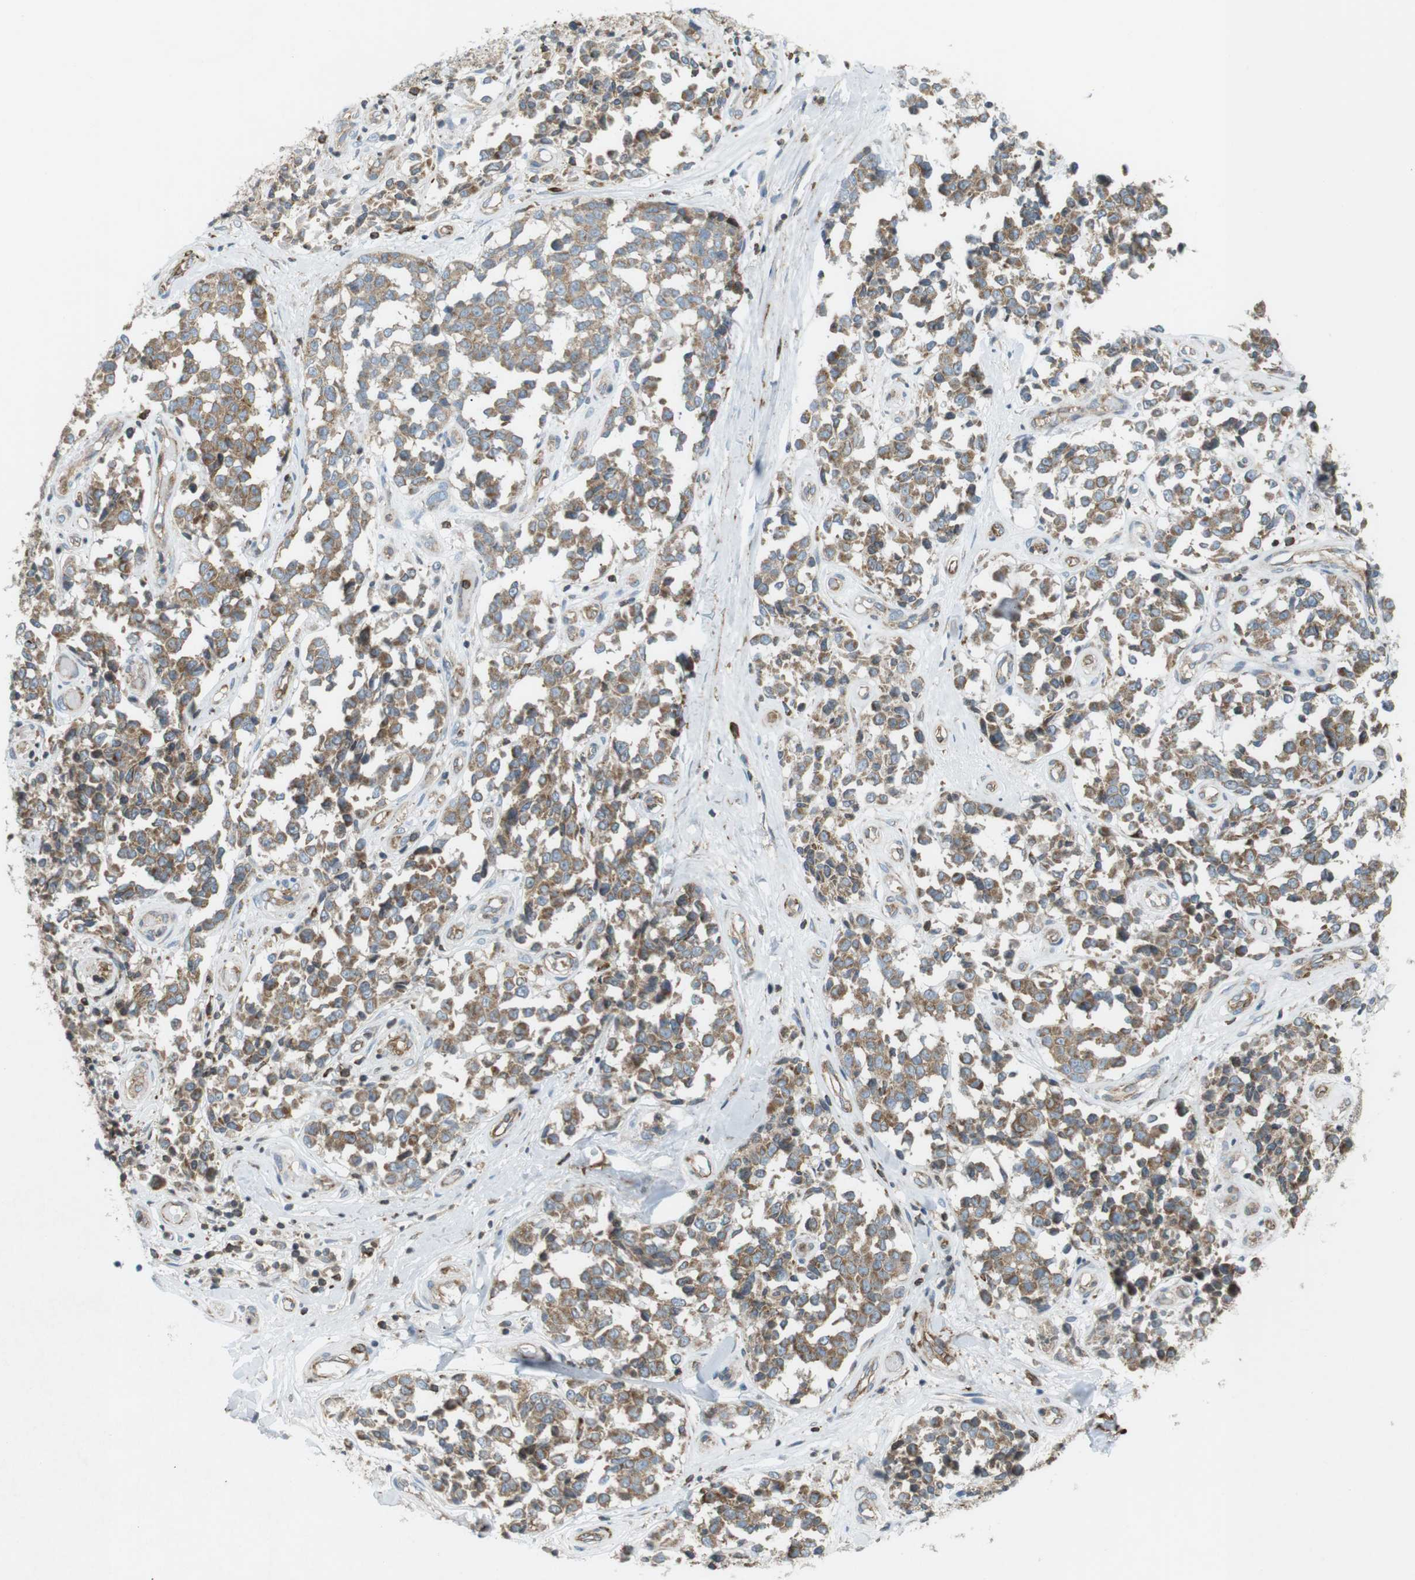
{"staining": {"intensity": "moderate", "quantity": ">75%", "location": "cytoplasmic/membranous"}, "tissue": "melanoma", "cell_type": "Tumor cells", "image_type": "cancer", "snomed": [{"axis": "morphology", "description": "Malignant melanoma, NOS"}, {"axis": "topography", "description": "Skin"}], "caption": "A medium amount of moderate cytoplasmic/membranous expression is identified in about >75% of tumor cells in melanoma tissue.", "gene": "FLII", "patient": {"sex": "female", "age": 64}}